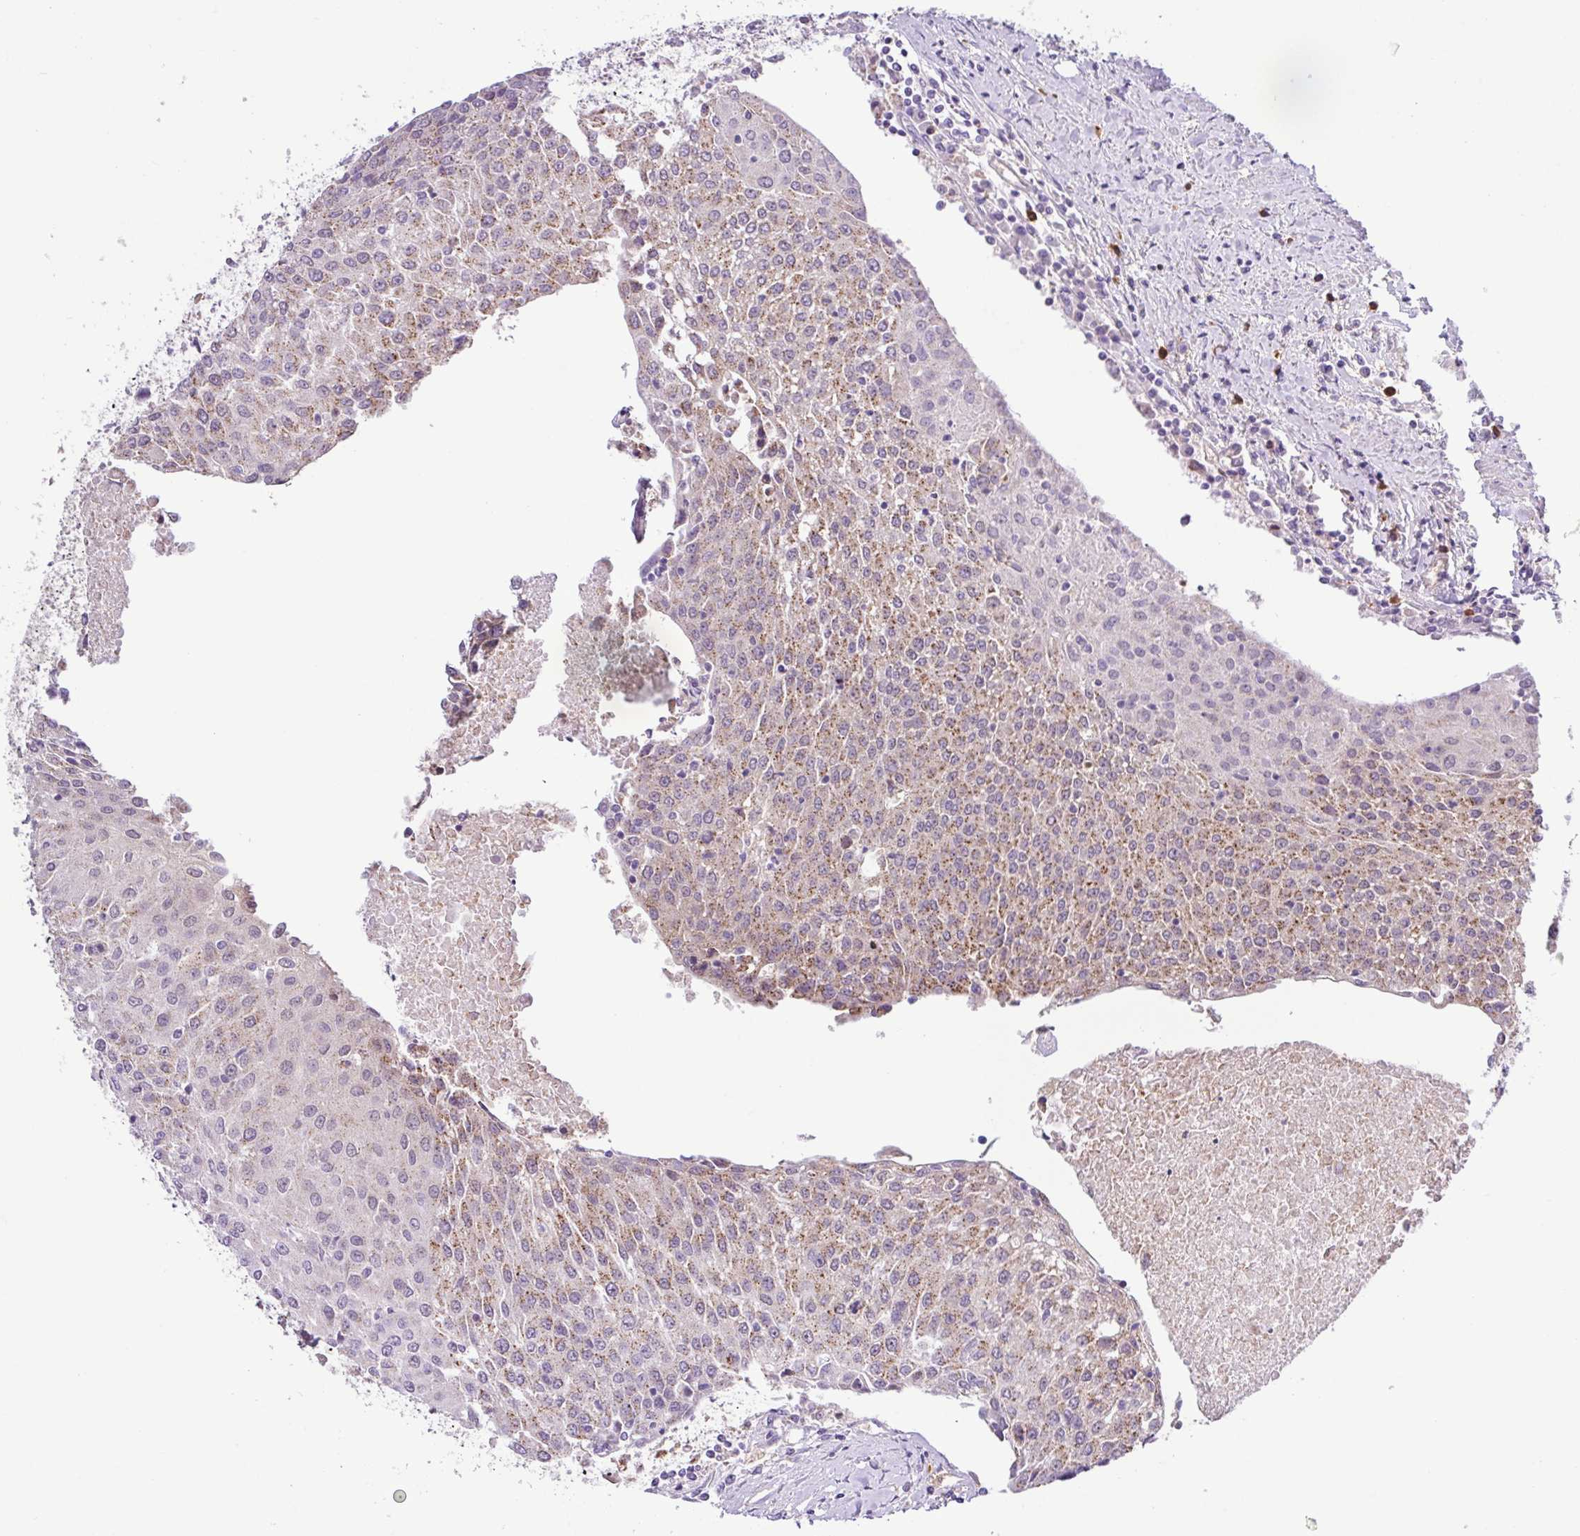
{"staining": {"intensity": "moderate", "quantity": ">75%", "location": "cytoplasmic/membranous"}, "tissue": "urothelial cancer", "cell_type": "Tumor cells", "image_type": "cancer", "snomed": [{"axis": "morphology", "description": "Urothelial carcinoma, High grade"}, {"axis": "topography", "description": "Urinary bladder"}], "caption": "IHC of human urothelial carcinoma (high-grade) exhibits medium levels of moderate cytoplasmic/membranous expression in about >75% of tumor cells. (brown staining indicates protein expression, while blue staining denotes nuclei).", "gene": "TONSL", "patient": {"sex": "female", "age": 85}}